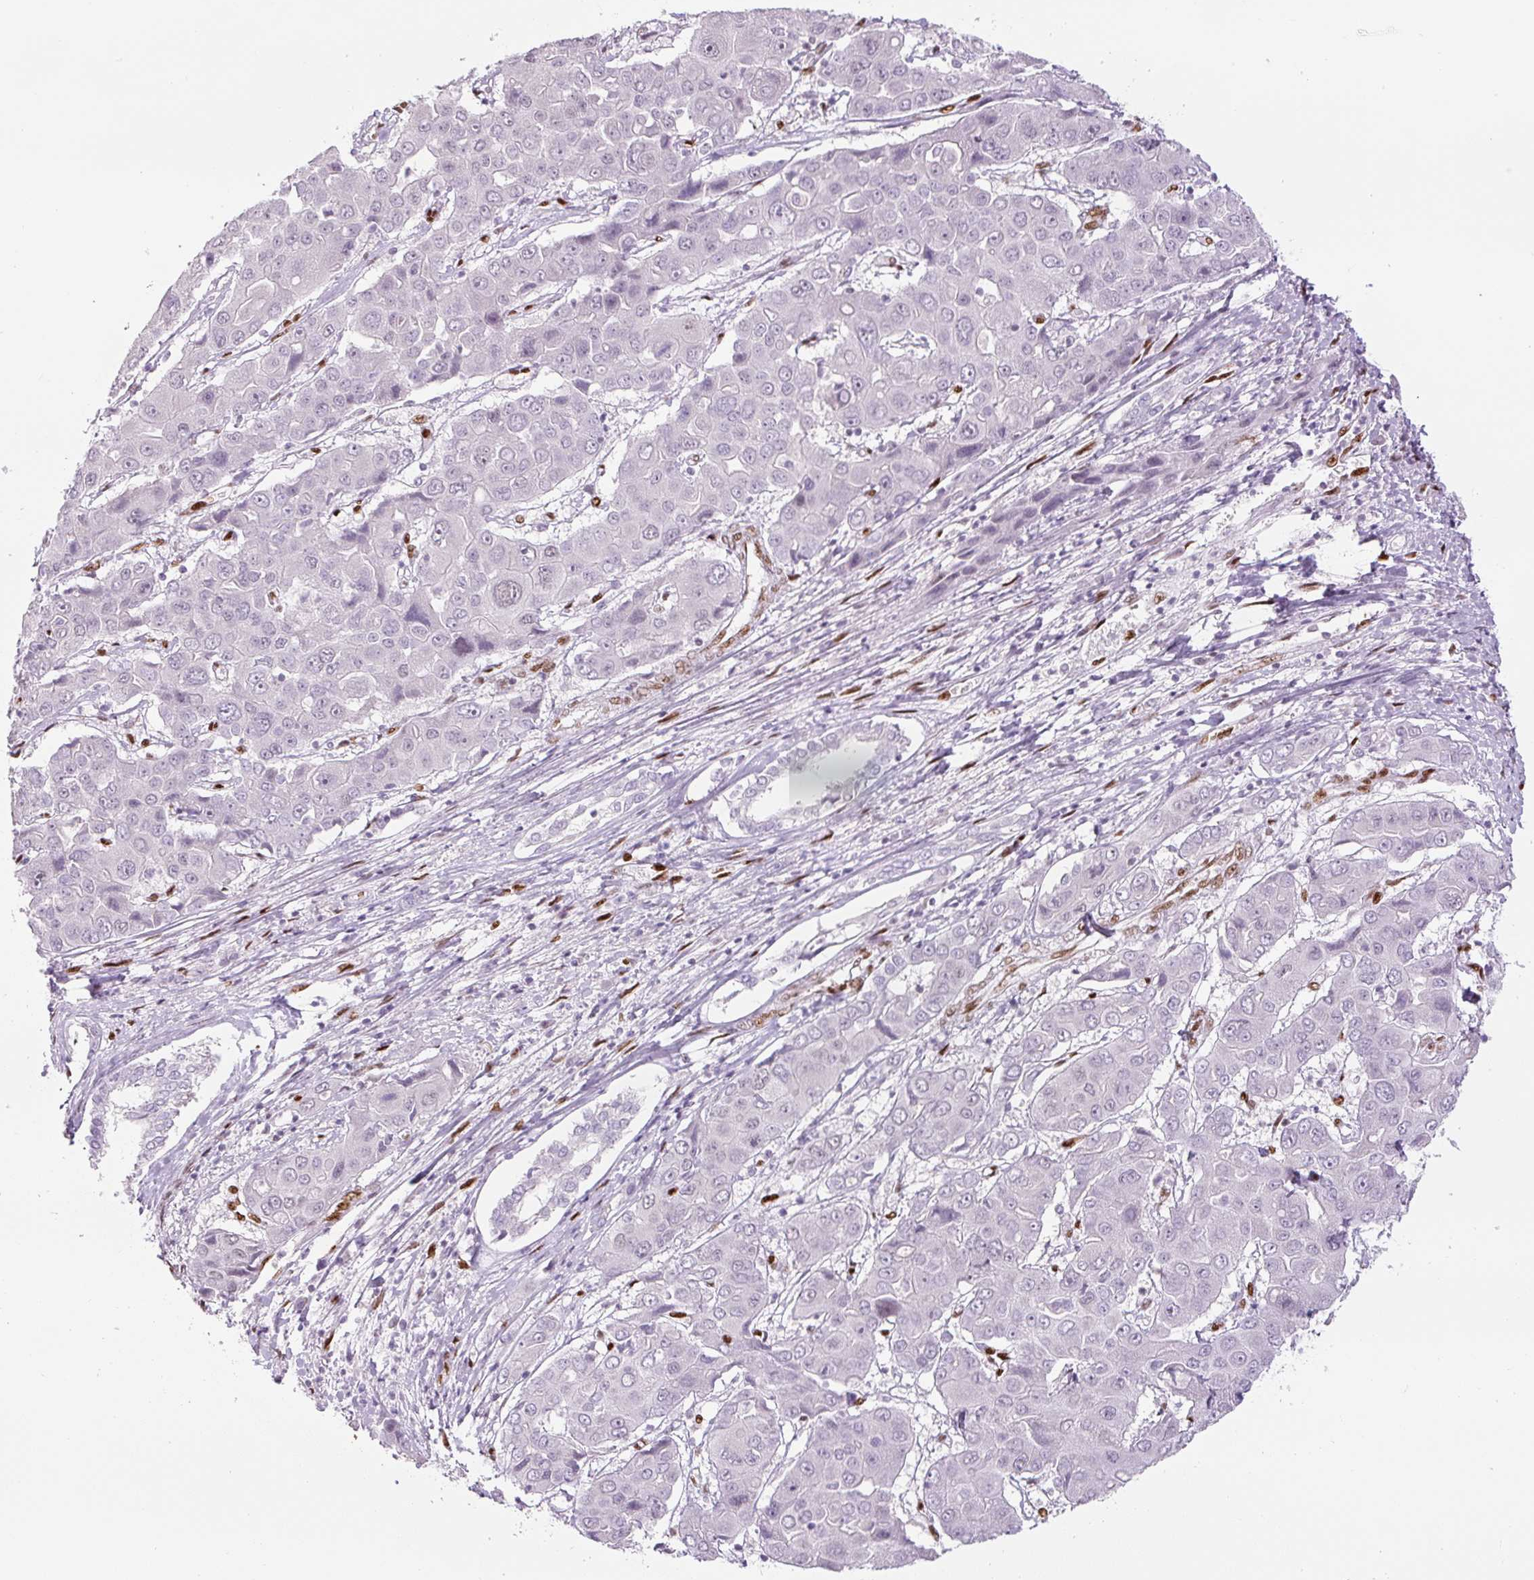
{"staining": {"intensity": "negative", "quantity": "none", "location": "none"}, "tissue": "liver cancer", "cell_type": "Tumor cells", "image_type": "cancer", "snomed": [{"axis": "morphology", "description": "Cholangiocarcinoma"}, {"axis": "topography", "description": "Liver"}], "caption": "Histopathology image shows no significant protein staining in tumor cells of liver cholangiocarcinoma.", "gene": "ZEB1", "patient": {"sex": "male", "age": 67}}